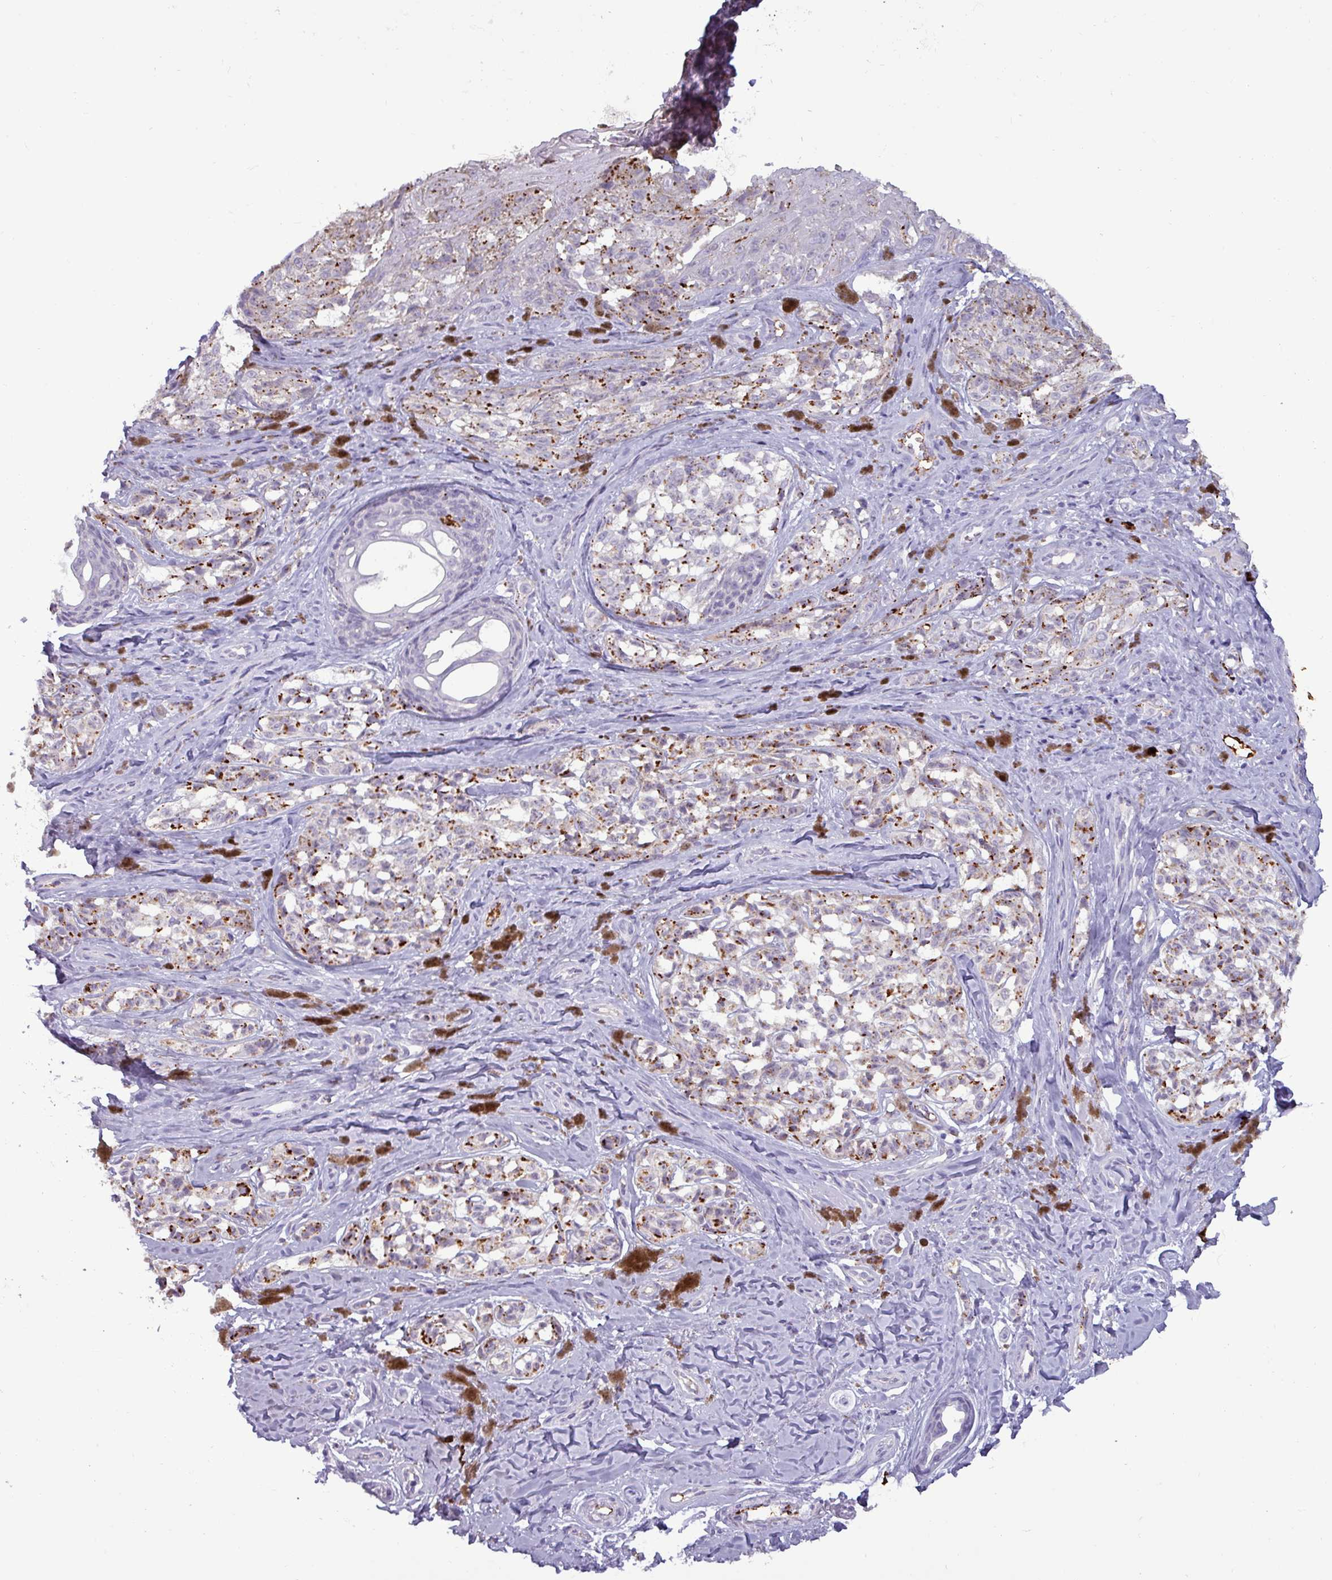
{"staining": {"intensity": "moderate", "quantity": ">75%", "location": "cytoplasmic/membranous"}, "tissue": "melanoma", "cell_type": "Tumor cells", "image_type": "cancer", "snomed": [{"axis": "morphology", "description": "Malignant melanoma, NOS"}, {"axis": "topography", "description": "Skin"}], "caption": "Malignant melanoma stained with immunohistochemistry (IHC) exhibits moderate cytoplasmic/membranous expression in approximately >75% of tumor cells.", "gene": "PLIN2", "patient": {"sex": "female", "age": 65}}